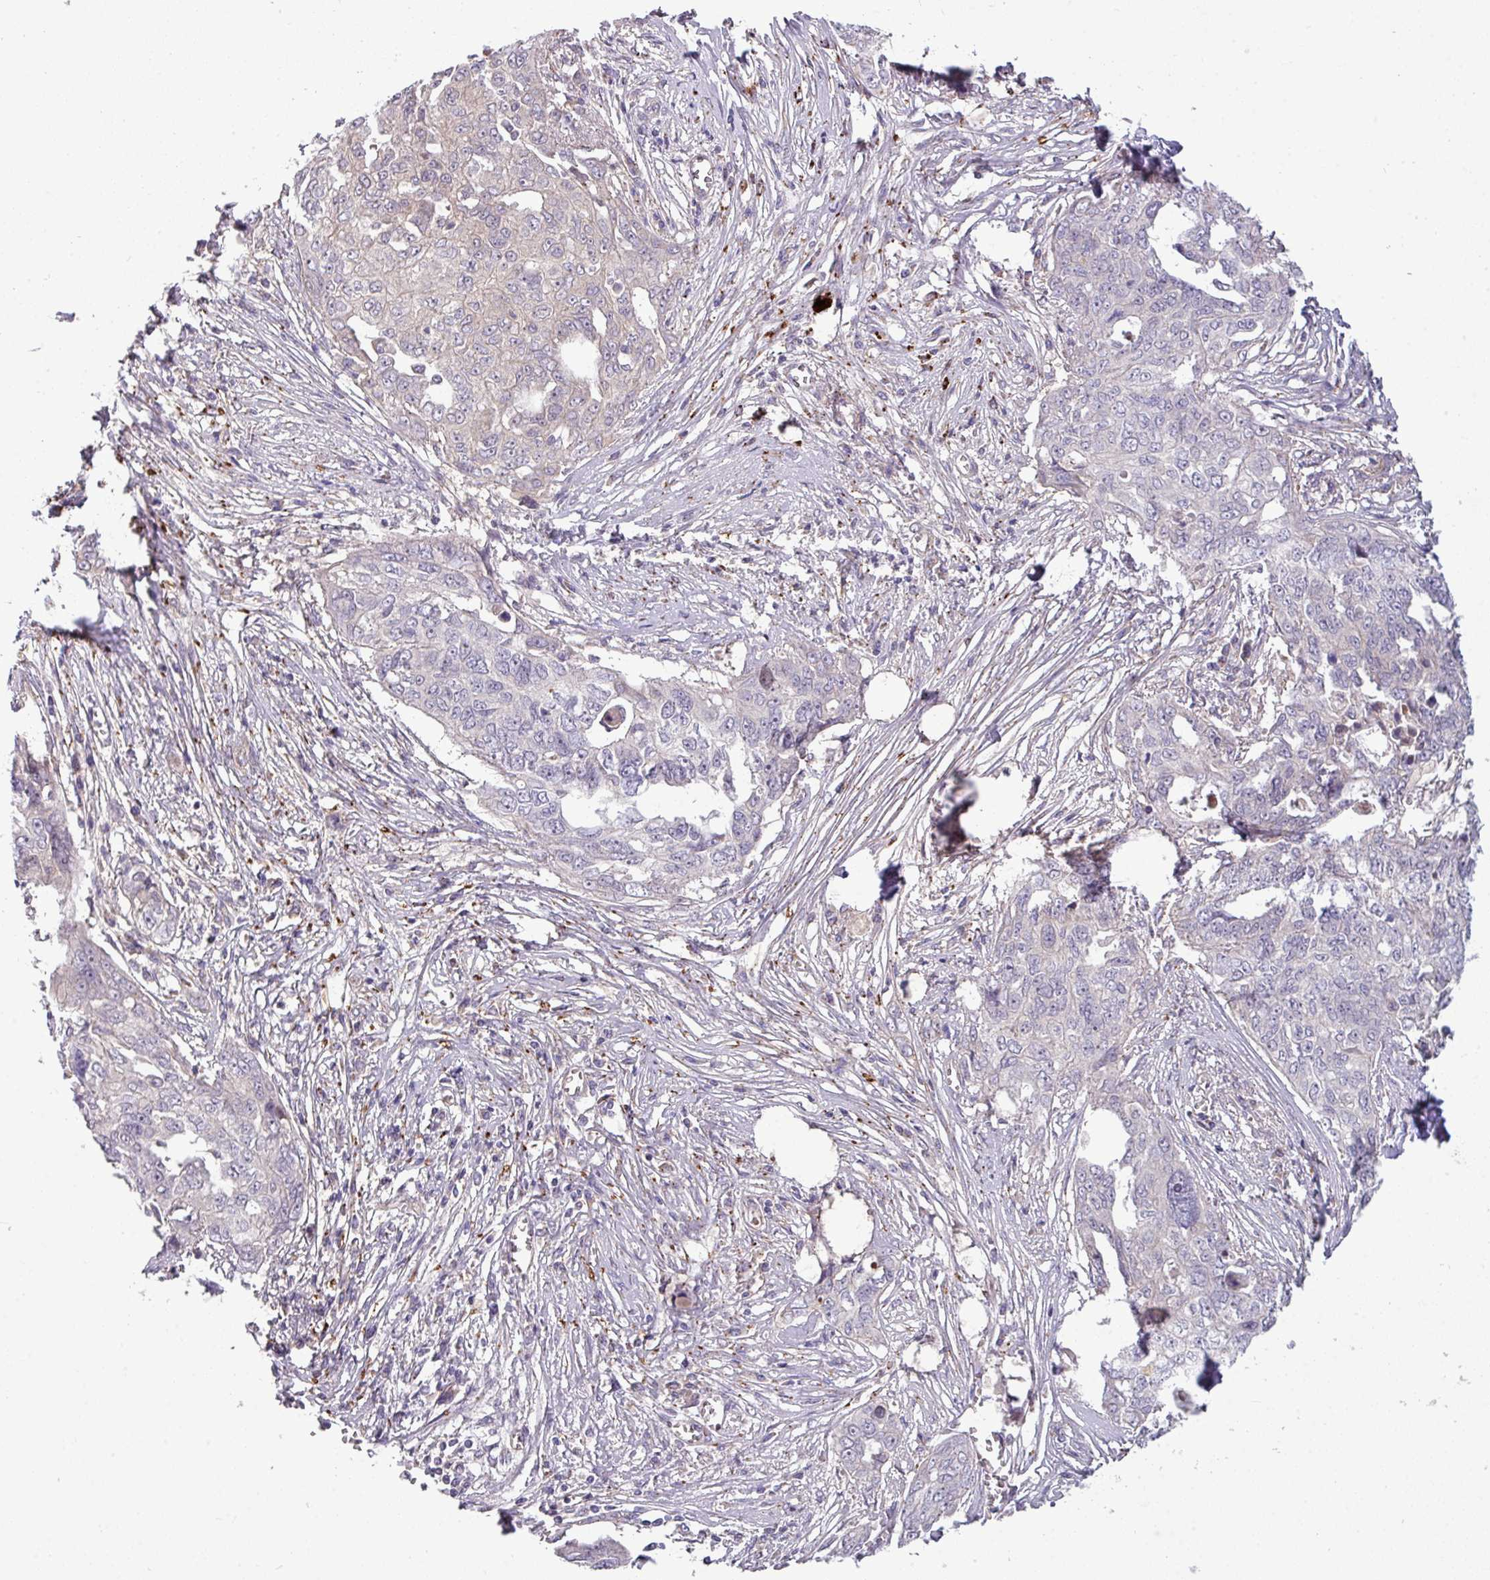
{"staining": {"intensity": "negative", "quantity": "none", "location": "none"}, "tissue": "ovarian cancer", "cell_type": "Tumor cells", "image_type": "cancer", "snomed": [{"axis": "morphology", "description": "Carcinoma, endometroid"}, {"axis": "topography", "description": "Ovary"}], "caption": "Immunohistochemistry (IHC) of human endometroid carcinoma (ovarian) reveals no expression in tumor cells.", "gene": "ZNF35", "patient": {"sex": "female", "age": 70}}